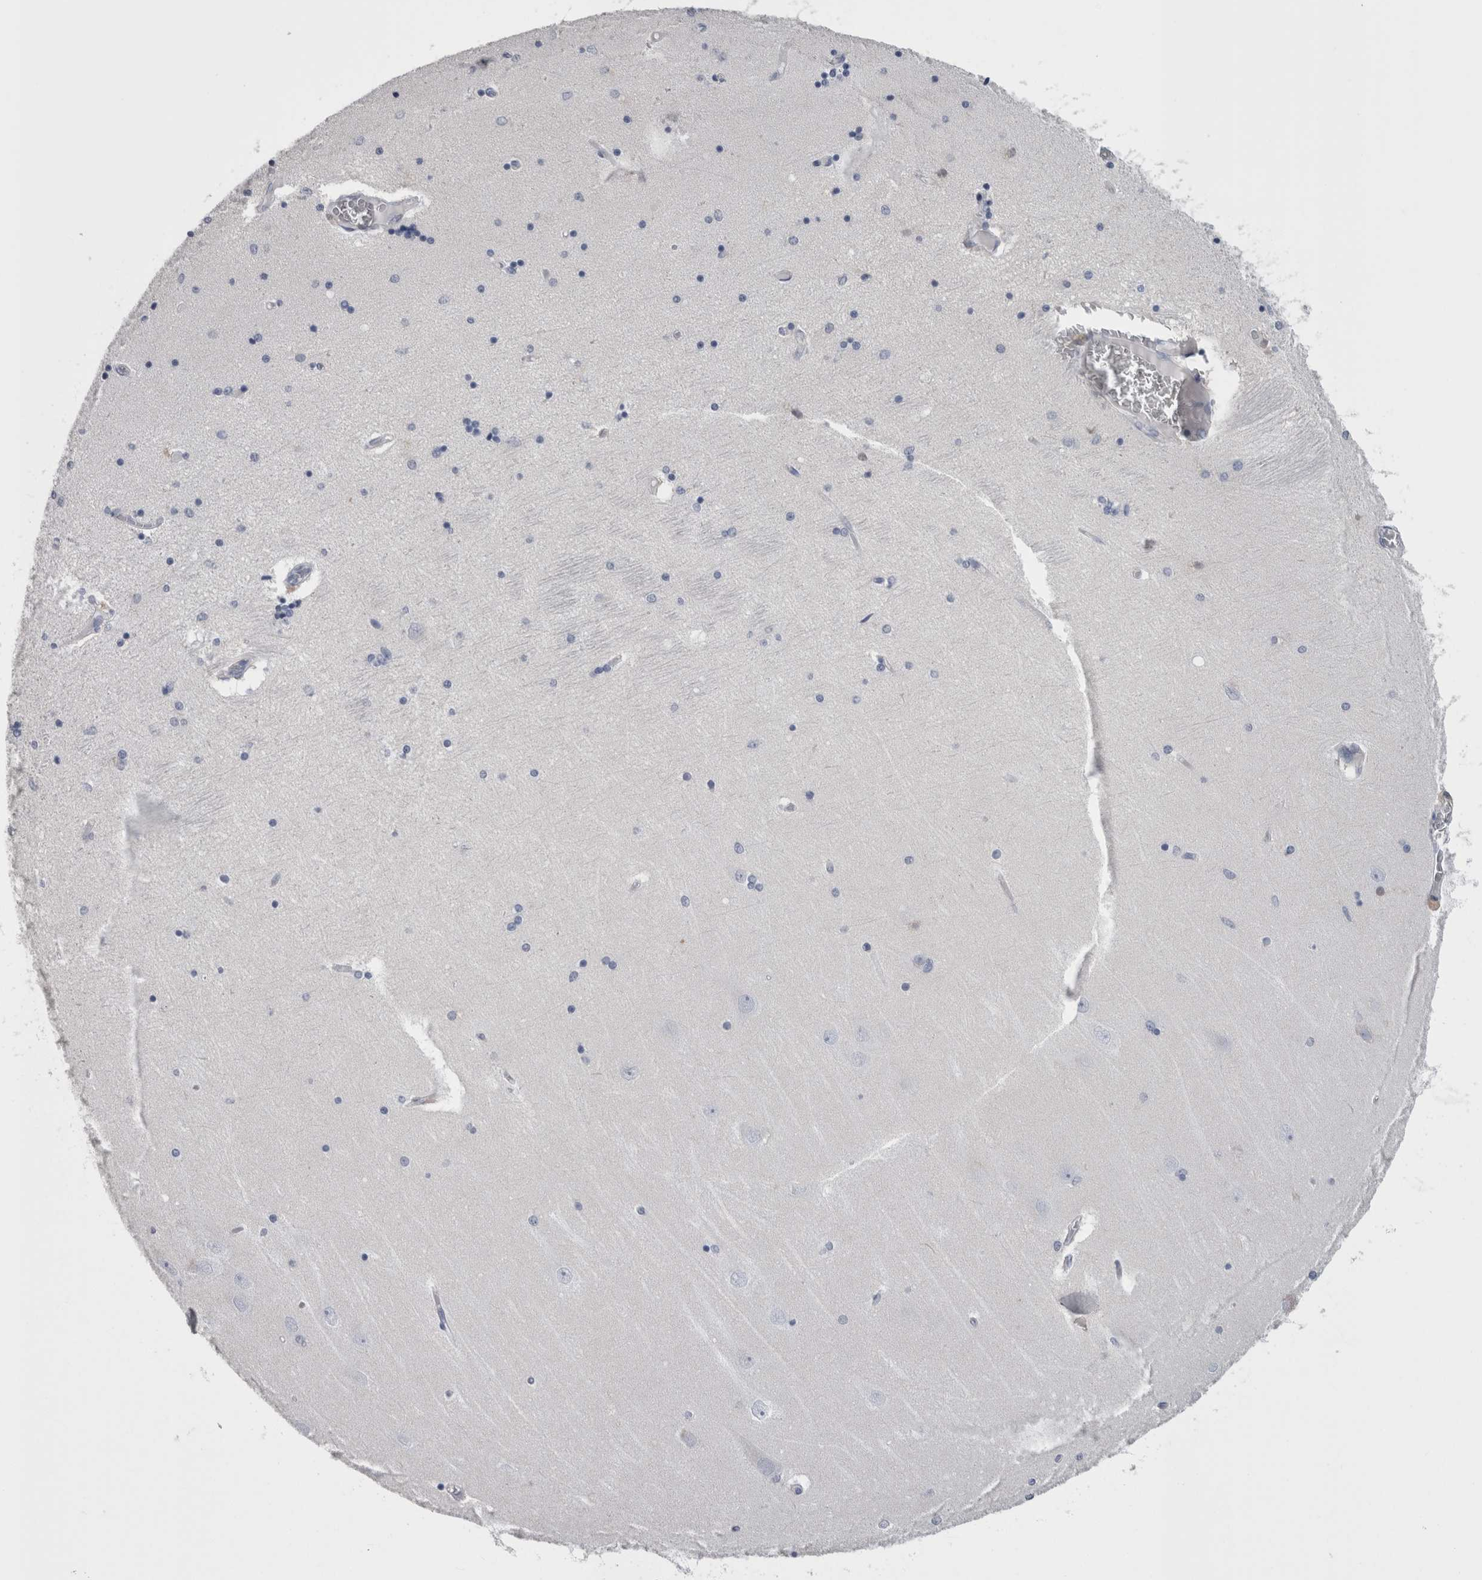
{"staining": {"intensity": "negative", "quantity": "none", "location": "none"}, "tissue": "hippocampus", "cell_type": "Glial cells", "image_type": "normal", "snomed": [{"axis": "morphology", "description": "Normal tissue, NOS"}, {"axis": "topography", "description": "Hippocampus"}], "caption": "Normal hippocampus was stained to show a protein in brown. There is no significant positivity in glial cells. (Stains: DAB IHC with hematoxylin counter stain, Microscopy: brightfield microscopy at high magnification).", "gene": "CA8", "patient": {"sex": "female", "age": 54}}